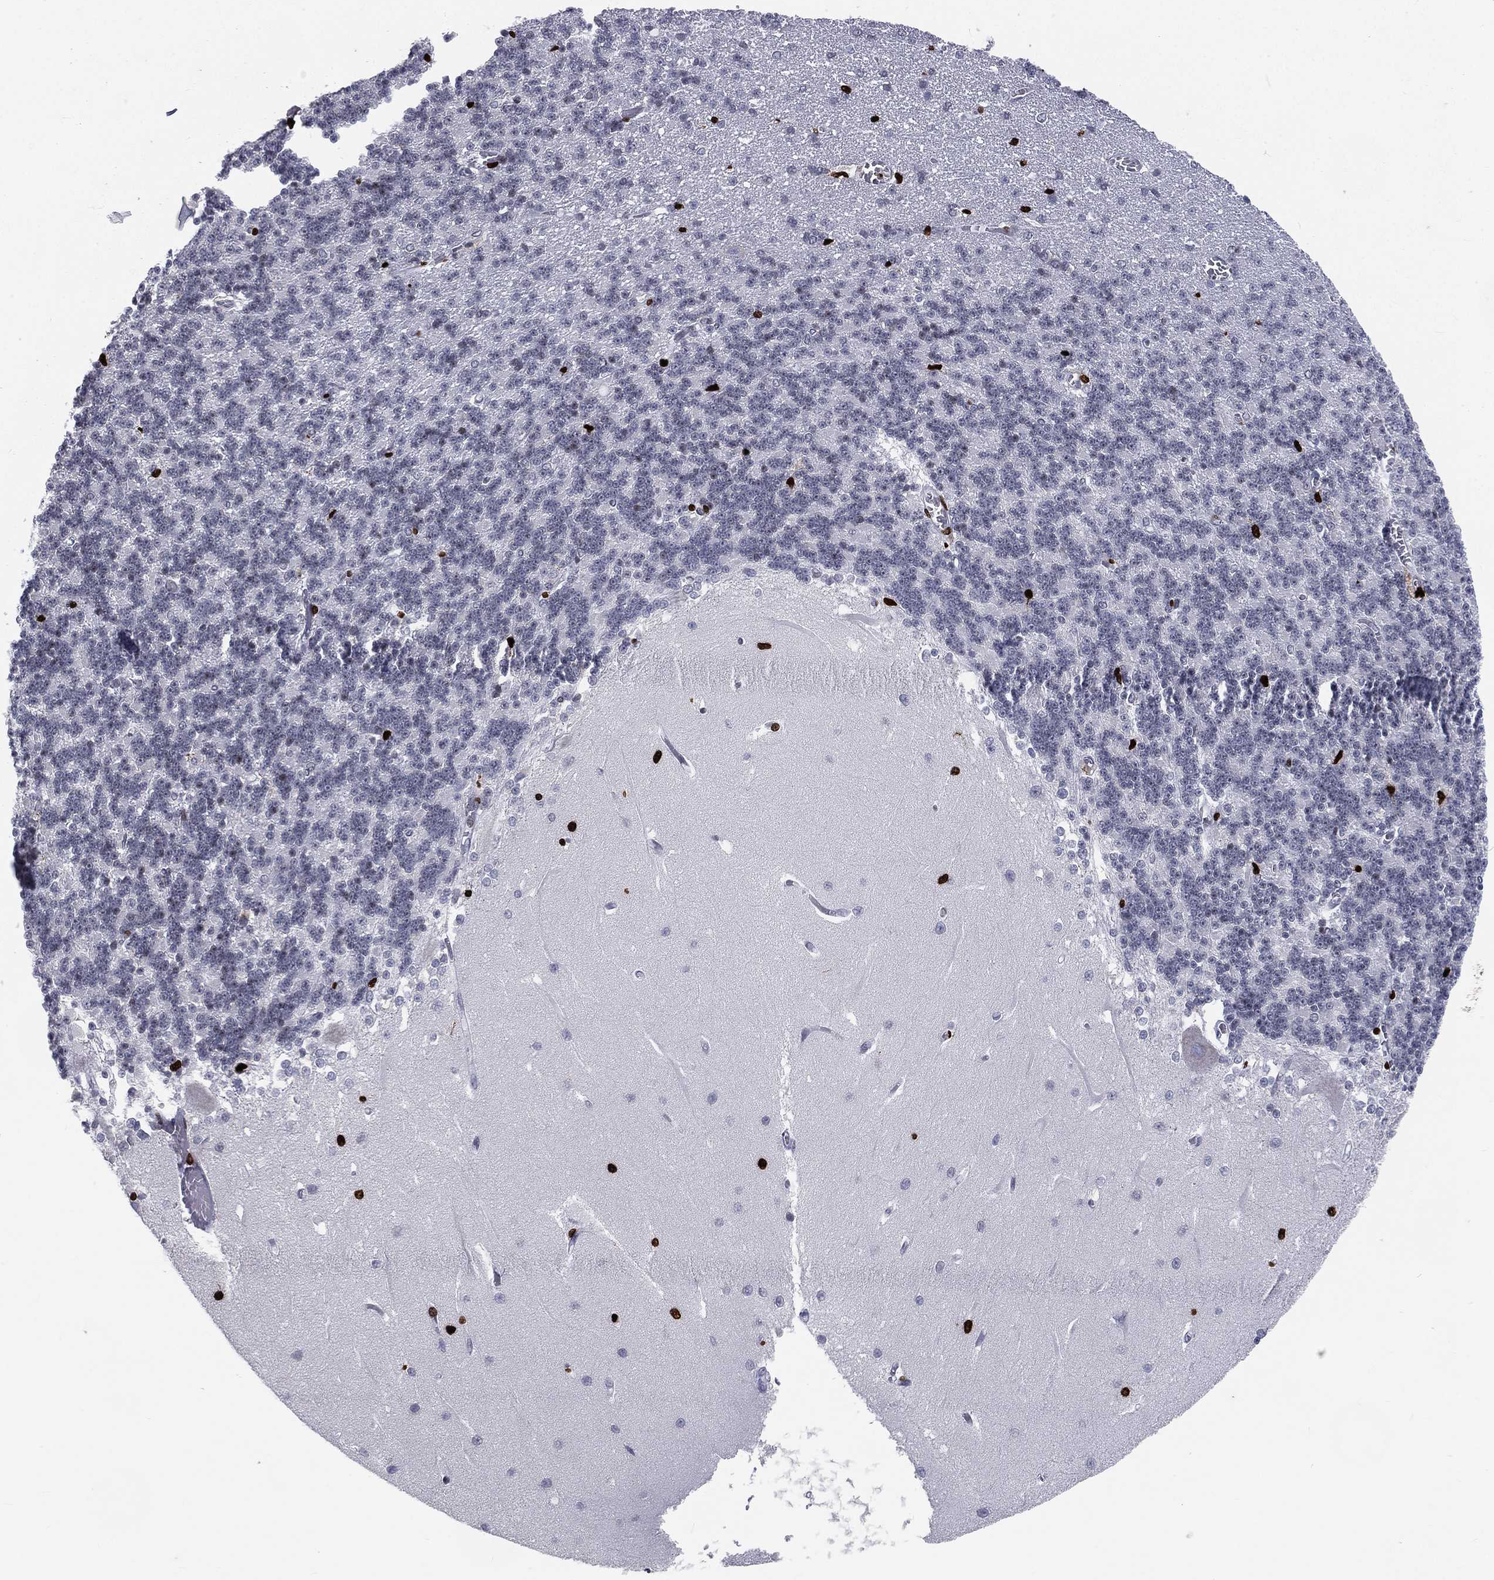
{"staining": {"intensity": "strong", "quantity": "<25%", "location": "nuclear"}, "tissue": "cerebellum", "cell_type": "Cells in granular layer", "image_type": "normal", "snomed": [{"axis": "morphology", "description": "Normal tissue, NOS"}, {"axis": "topography", "description": "Cerebellum"}], "caption": "A micrograph of human cerebellum stained for a protein exhibits strong nuclear brown staining in cells in granular layer.", "gene": "MNDA", "patient": {"sex": "male", "age": 37}}